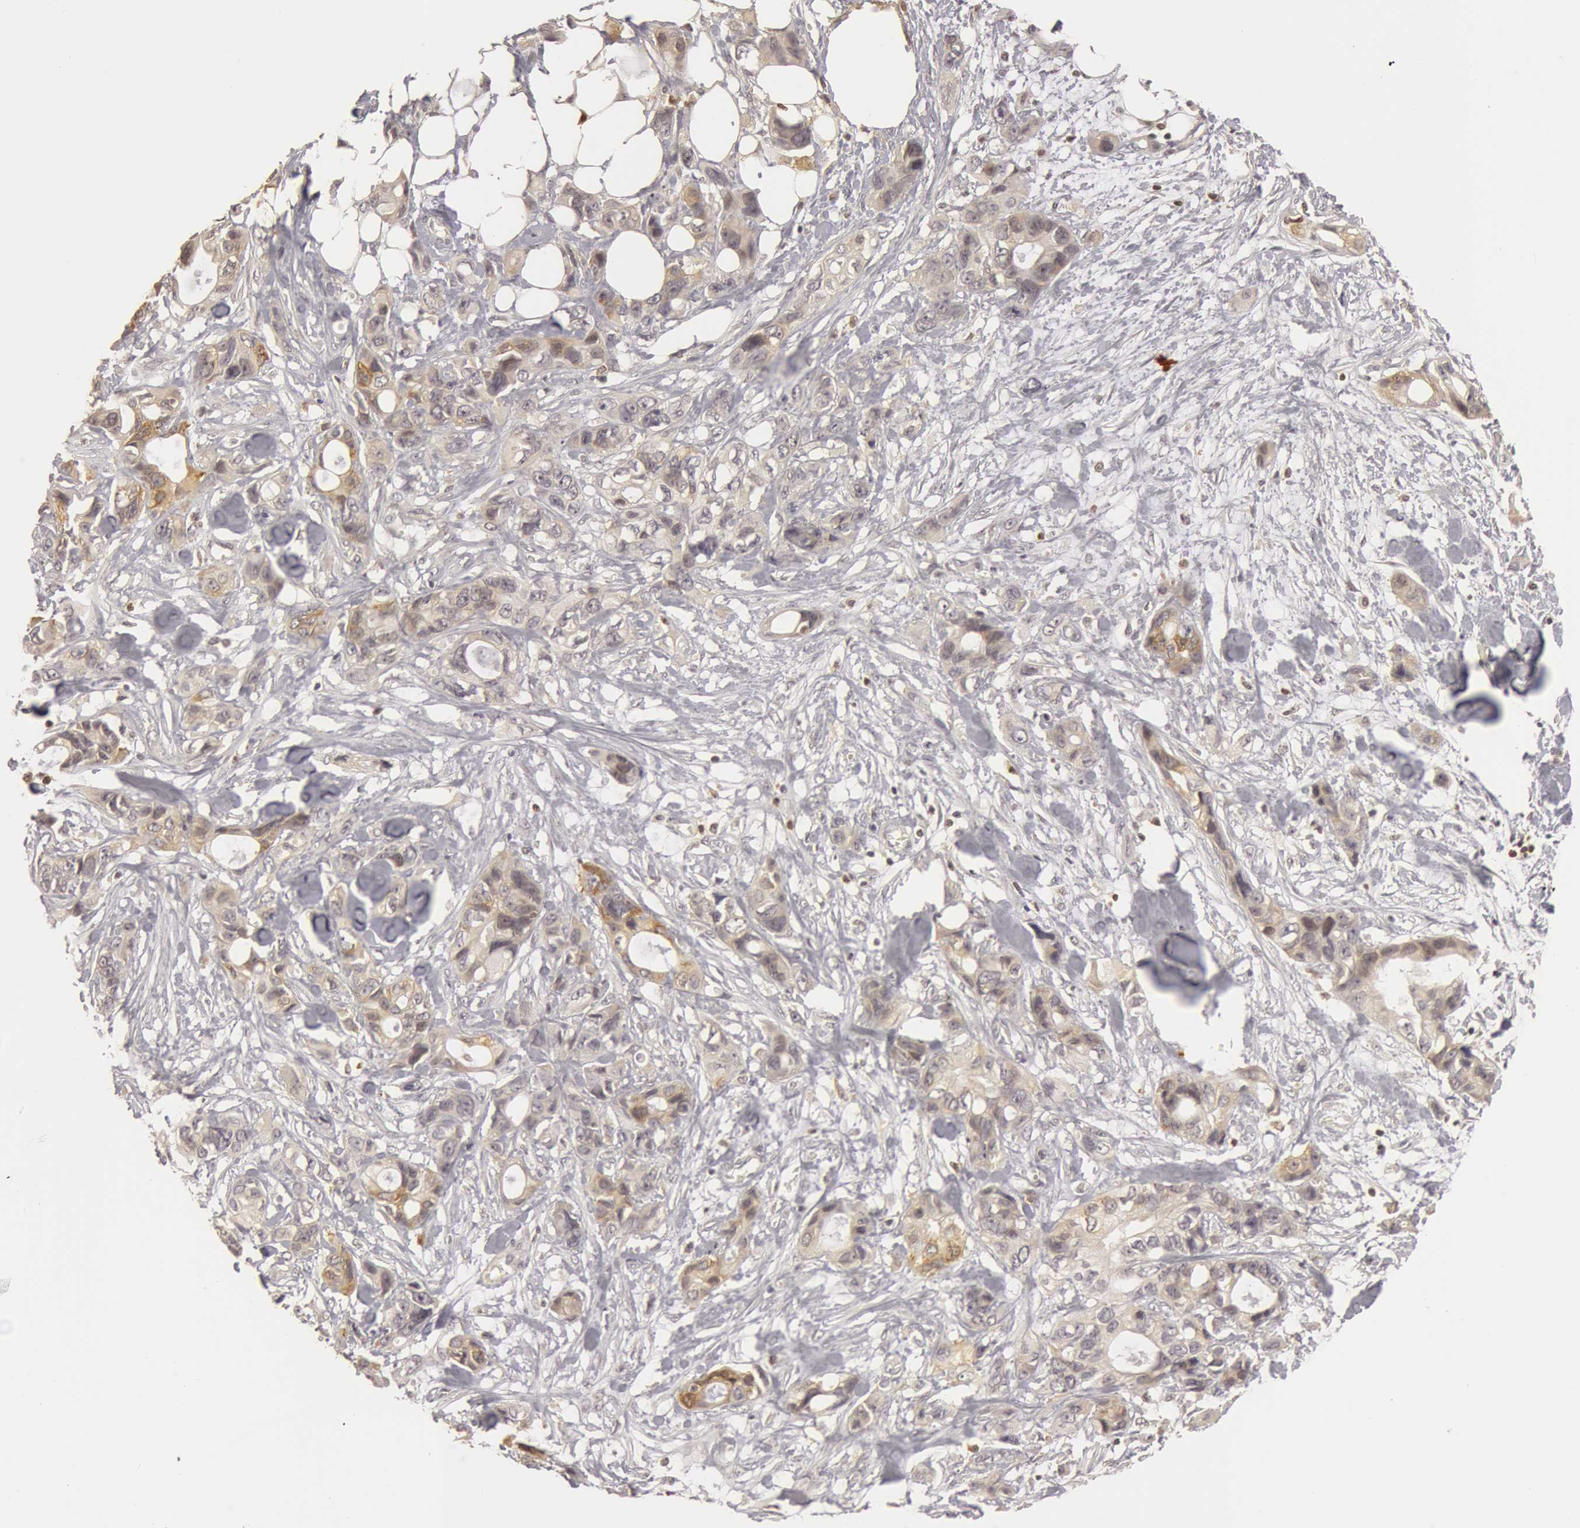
{"staining": {"intensity": "weak", "quantity": "<25%", "location": "nuclear"}, "tissue": "stomach cancer", "cell_type": "Tumor cells", "image_type": "cancer", "snomed": [{"axis": "morphology", "description": "Adenocarcinoma, NOS"}, {"axis": "topography", "description": "Stomach, upper"}], "caption": "Histopathology image shows no protein expression in tumor cells of stomach cancer (adenocarcinoma) tissue.", "gene": "OASL", "patient": {"sex": "male", "age": 47}}